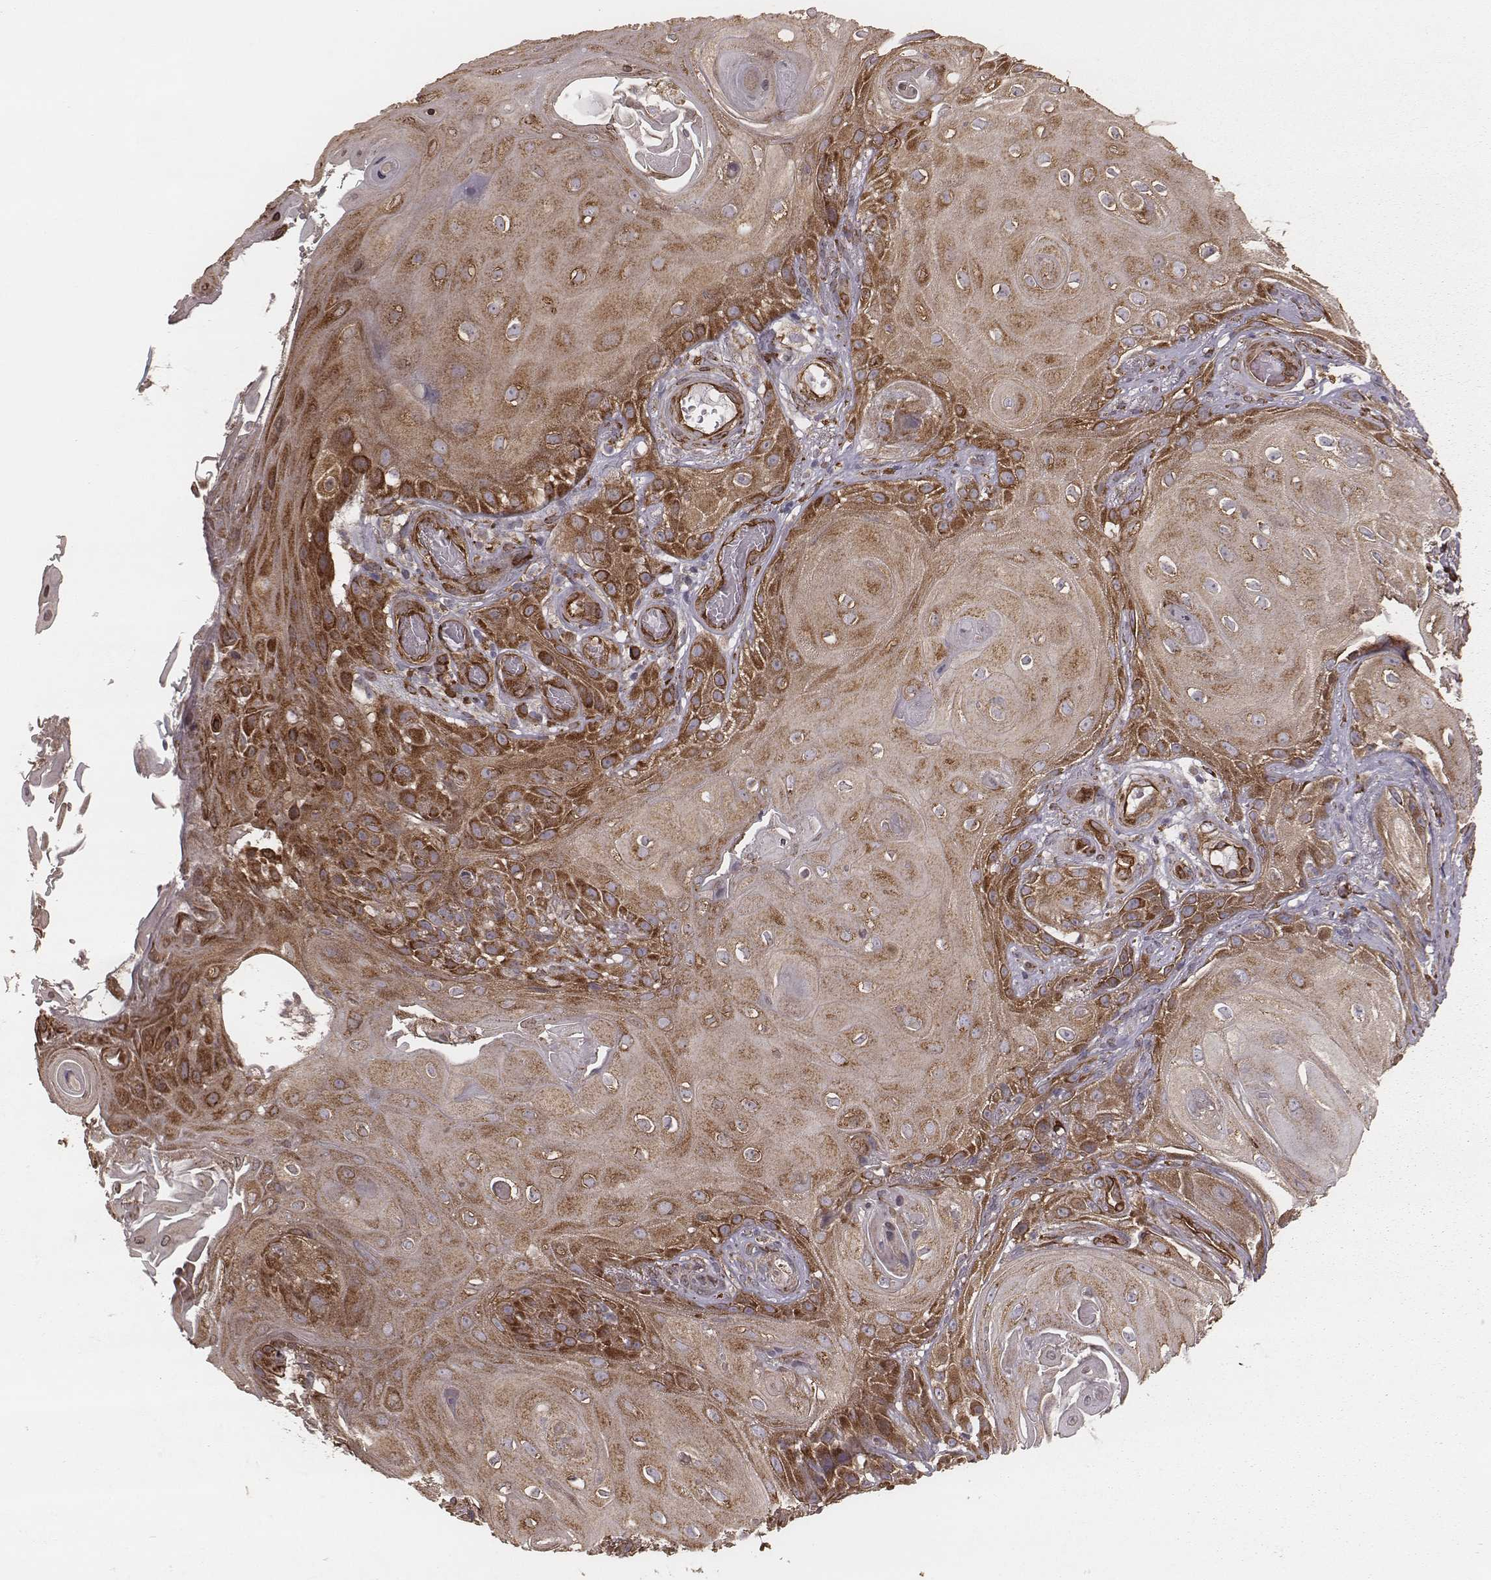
{"staining": {"intensity": "moderate", "quantity": ">75%", "location": "cytoplasmic/membranous"}, "tissue": "skin cancer", "cell_type": "Tumor cells", "image_type": "cancer", "snomed": [{"axis": "morphology", "description": "Squamous cell carcinoma, NOS"}, {"axis": "topography", "description": "Skin"}], "caption": "Tumor cells show moderate cytoplasmic/membranous positivity in about >75% of cells in skin cancer.", "gene": "PALMD", "patient": {"sex": "male", "age": 62}}